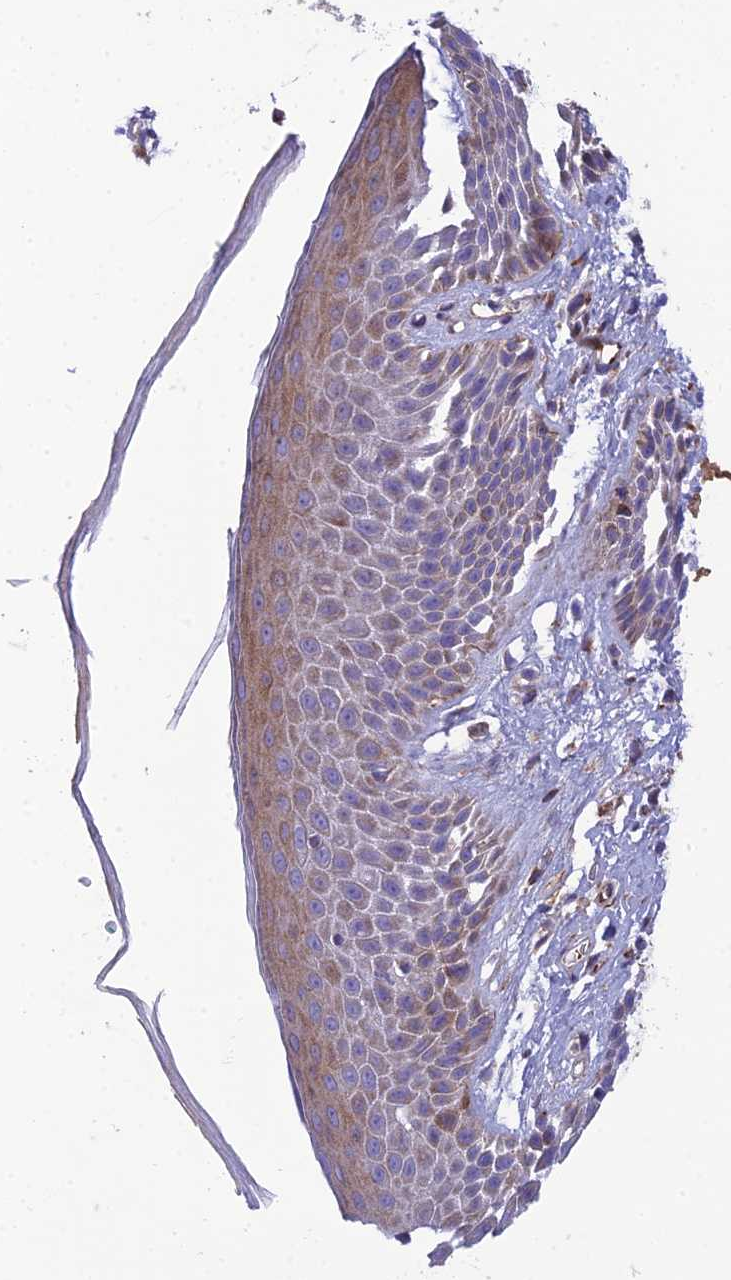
{"staining": {"intensity": "moderate", "quantity": ">75%", "location": "cytoplasmic/membranous"}, "tissue": "skin", "cell_type": "Epidermal cells", "image_type": "normal", "snomed": [{"axis": "morphology", "description": "Normal tissue, NOS"}, {"axis": "topography", "description": "Anal"}], "caption": "Brown immunohistochemical staining in benign skin displays moderate cytoplasmic/membranous staining in approximately >75% of epidermal cells. Nuclei are stained in blue.", "gene": "SEL1L3", "patient": {"sex": "male", "age": 74}}